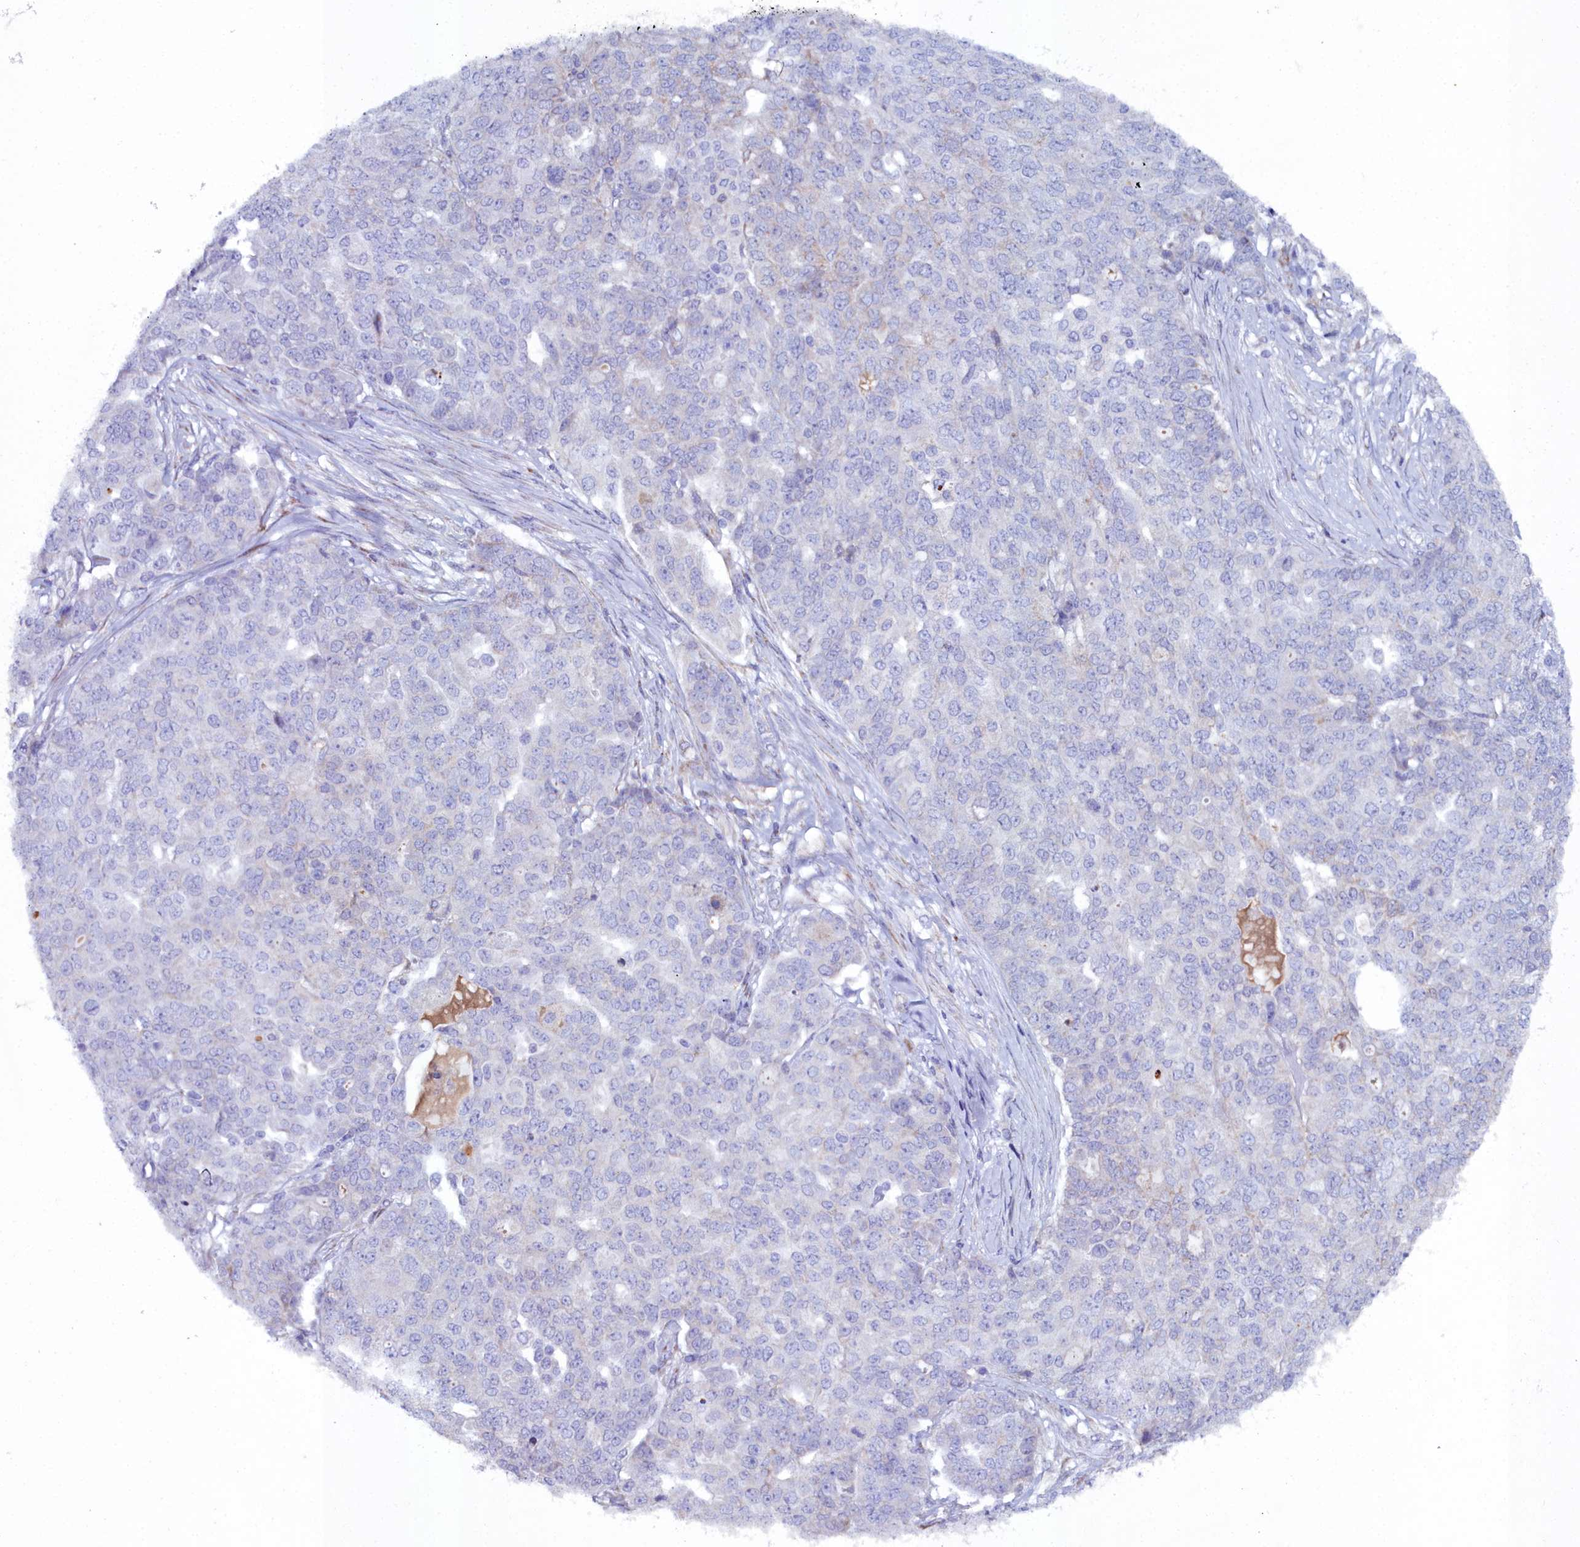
{"staining": {"intensity": "negative", "quantity": "none", "location": "none"}, "tissue": "ovarian cancer", "cell_type": "Tumor cells", "image_type": "cancer", "snomed": [{"axis": "morphology", "description": "Cystadenocarcinoma, serous, NOS"}, {"axis": "topography", "description": "Soft tissue"}, {"axis": "topography", "description": "Ovary"}], "caption": "This photomicrograph is of serous cystadenocarcinoma (ovarian) stained with immunohistochemistry to label a protein in brown with the nuclei are counter-stained blue. There is no staining in tumor cells. The staining was performed using DAB (3,3'-diaminobenzidine) to visualize the protein expression in brown, while the nuclei were stained in blue with hematoxylin (Magnification: 20x).", "gene": "SLC49A3", "patient": {"sex": "female", "age": 57}}